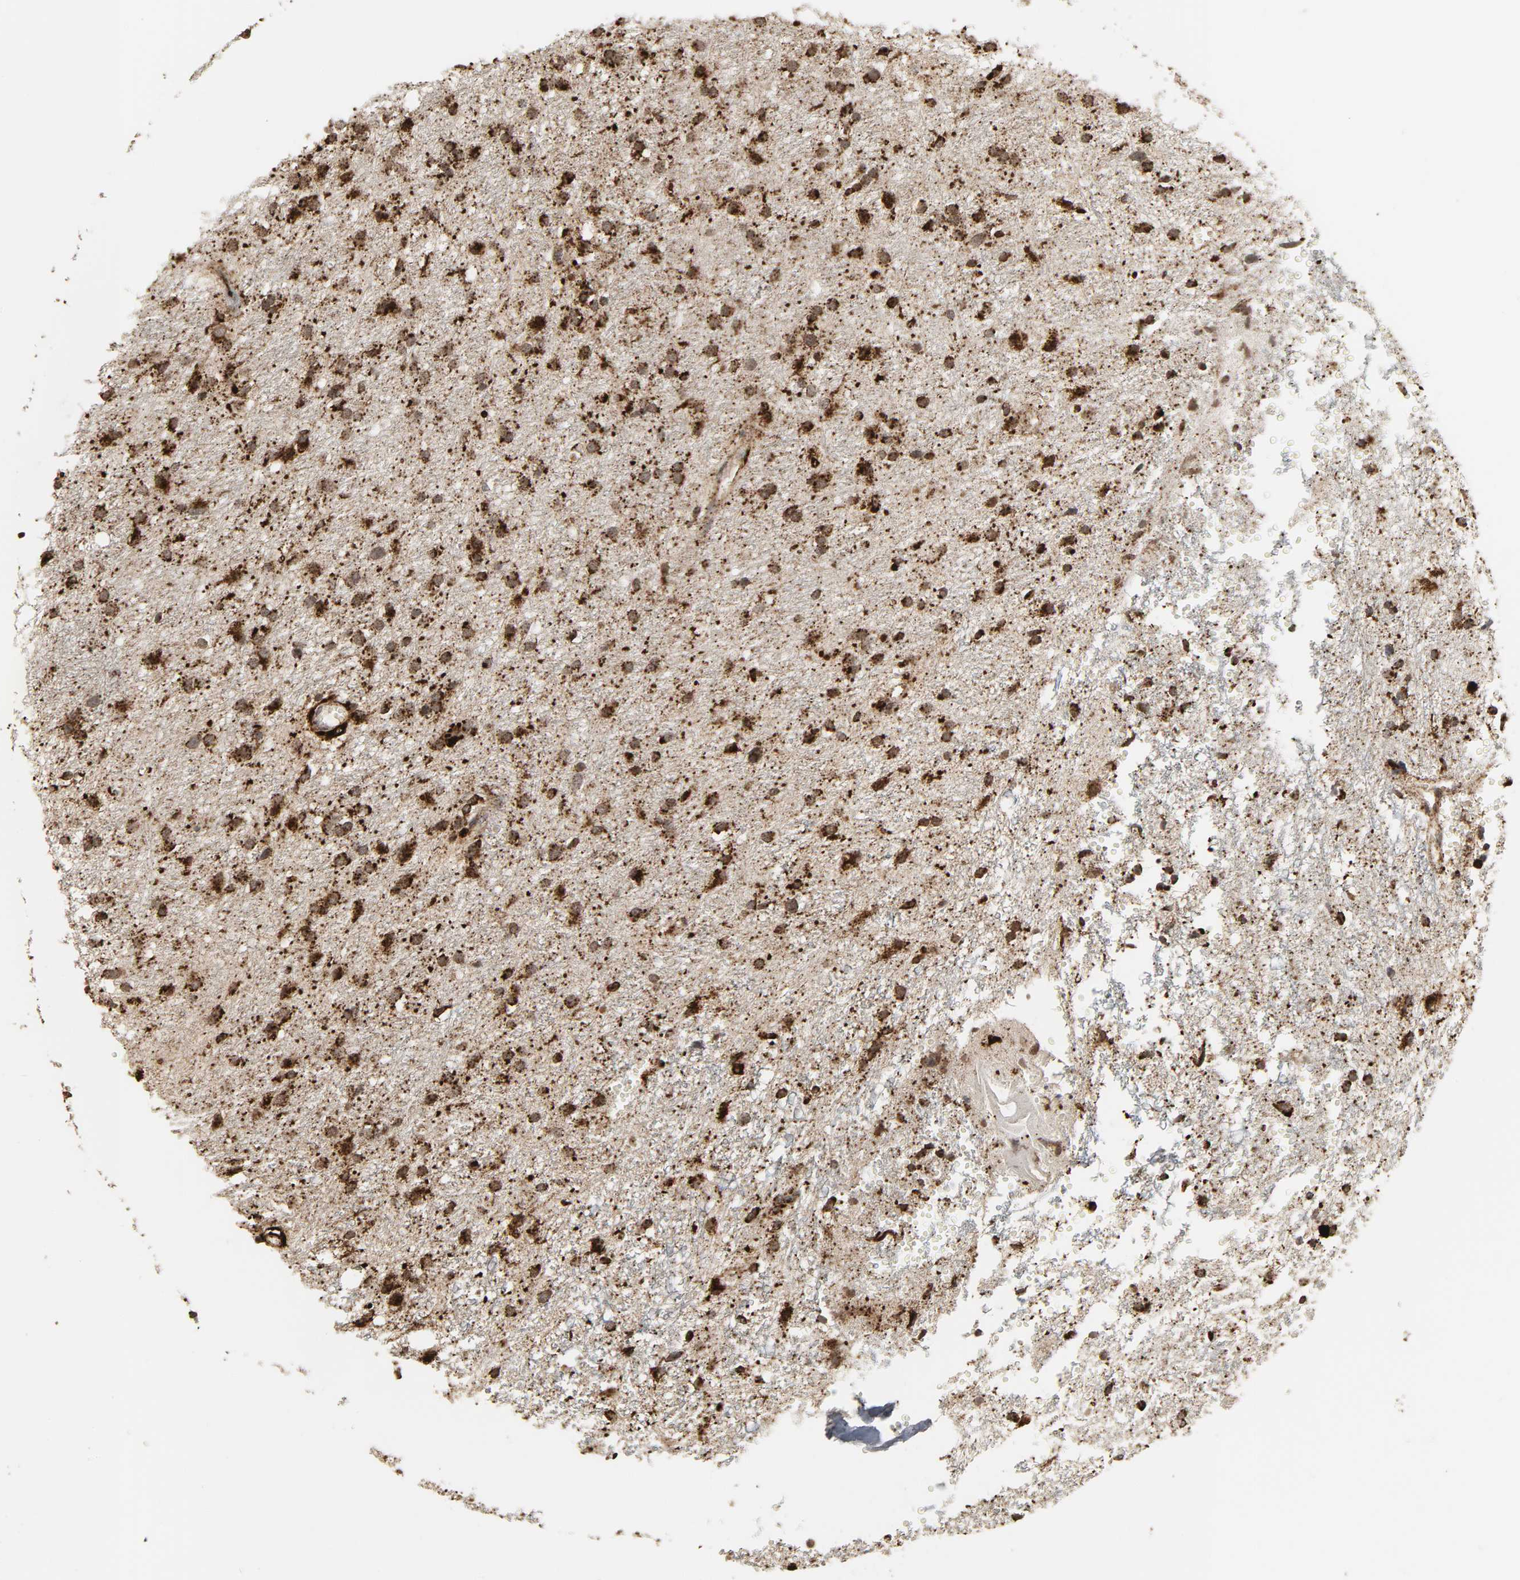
{"staining": {"intensity": "strong", "quantity": ">75%", "location": "cytoplasmic/membranous"}, "tissue": "glioma", "cell_type": "Tumor cells", "image_type": "cancer", "snomed": [{"axis": "morphology", "description": "Glioma, malignant, High grade"}, {"axis": "topography", "description": "Brain"}], "caption": "Tumor cells demonstrate high levels of strong cytoplasmic/membranous positivity in approximately >75% of cells in human glioma.", "gene": "PSAP", "patient": {"sex": "female", "age": 59}}